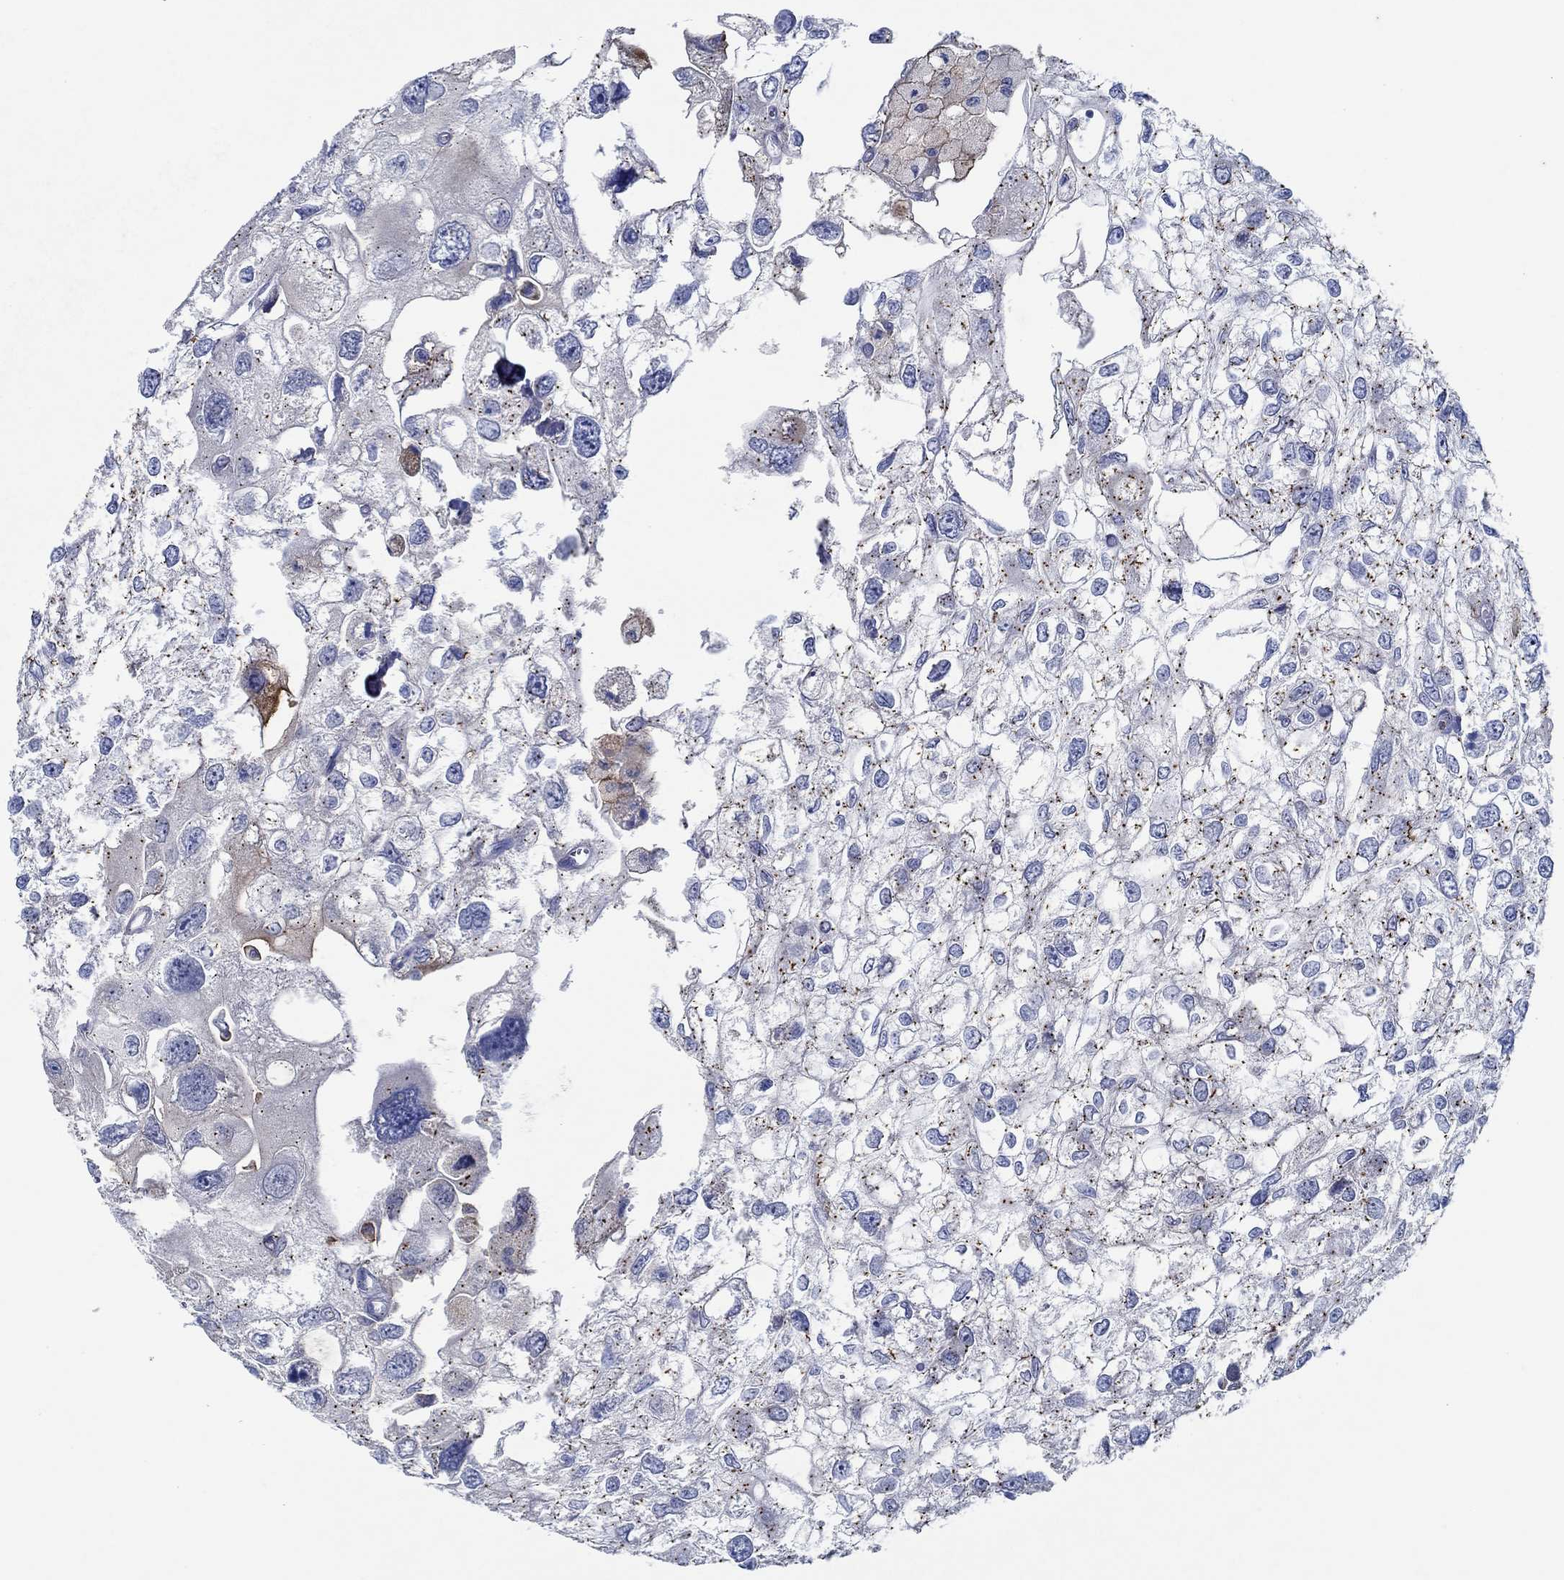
{"staining": {"intensity": "moderate", "quantity": "25%-75%", "location": "cytoplasmic/membranous"}, "tissue": "urothelial cancer", "cell_type": "Tumor cells", "image_type": "cancer", "snomed": [{"axis": "morphology", "description": "Urothelial carcinoma, High grade"}, {"axis": "topography", "description": "Urinary bladder"}], "caption": "Urothelial cancer tissue exhibits moderate cytoplasmic/membranous expression in approximately 25%-75% of tumor cells (DAB IHC, brown staining for protein, blue staining for nuclei).", "gene": "CPM", "patient": {"sex": "male", "age": 59}}